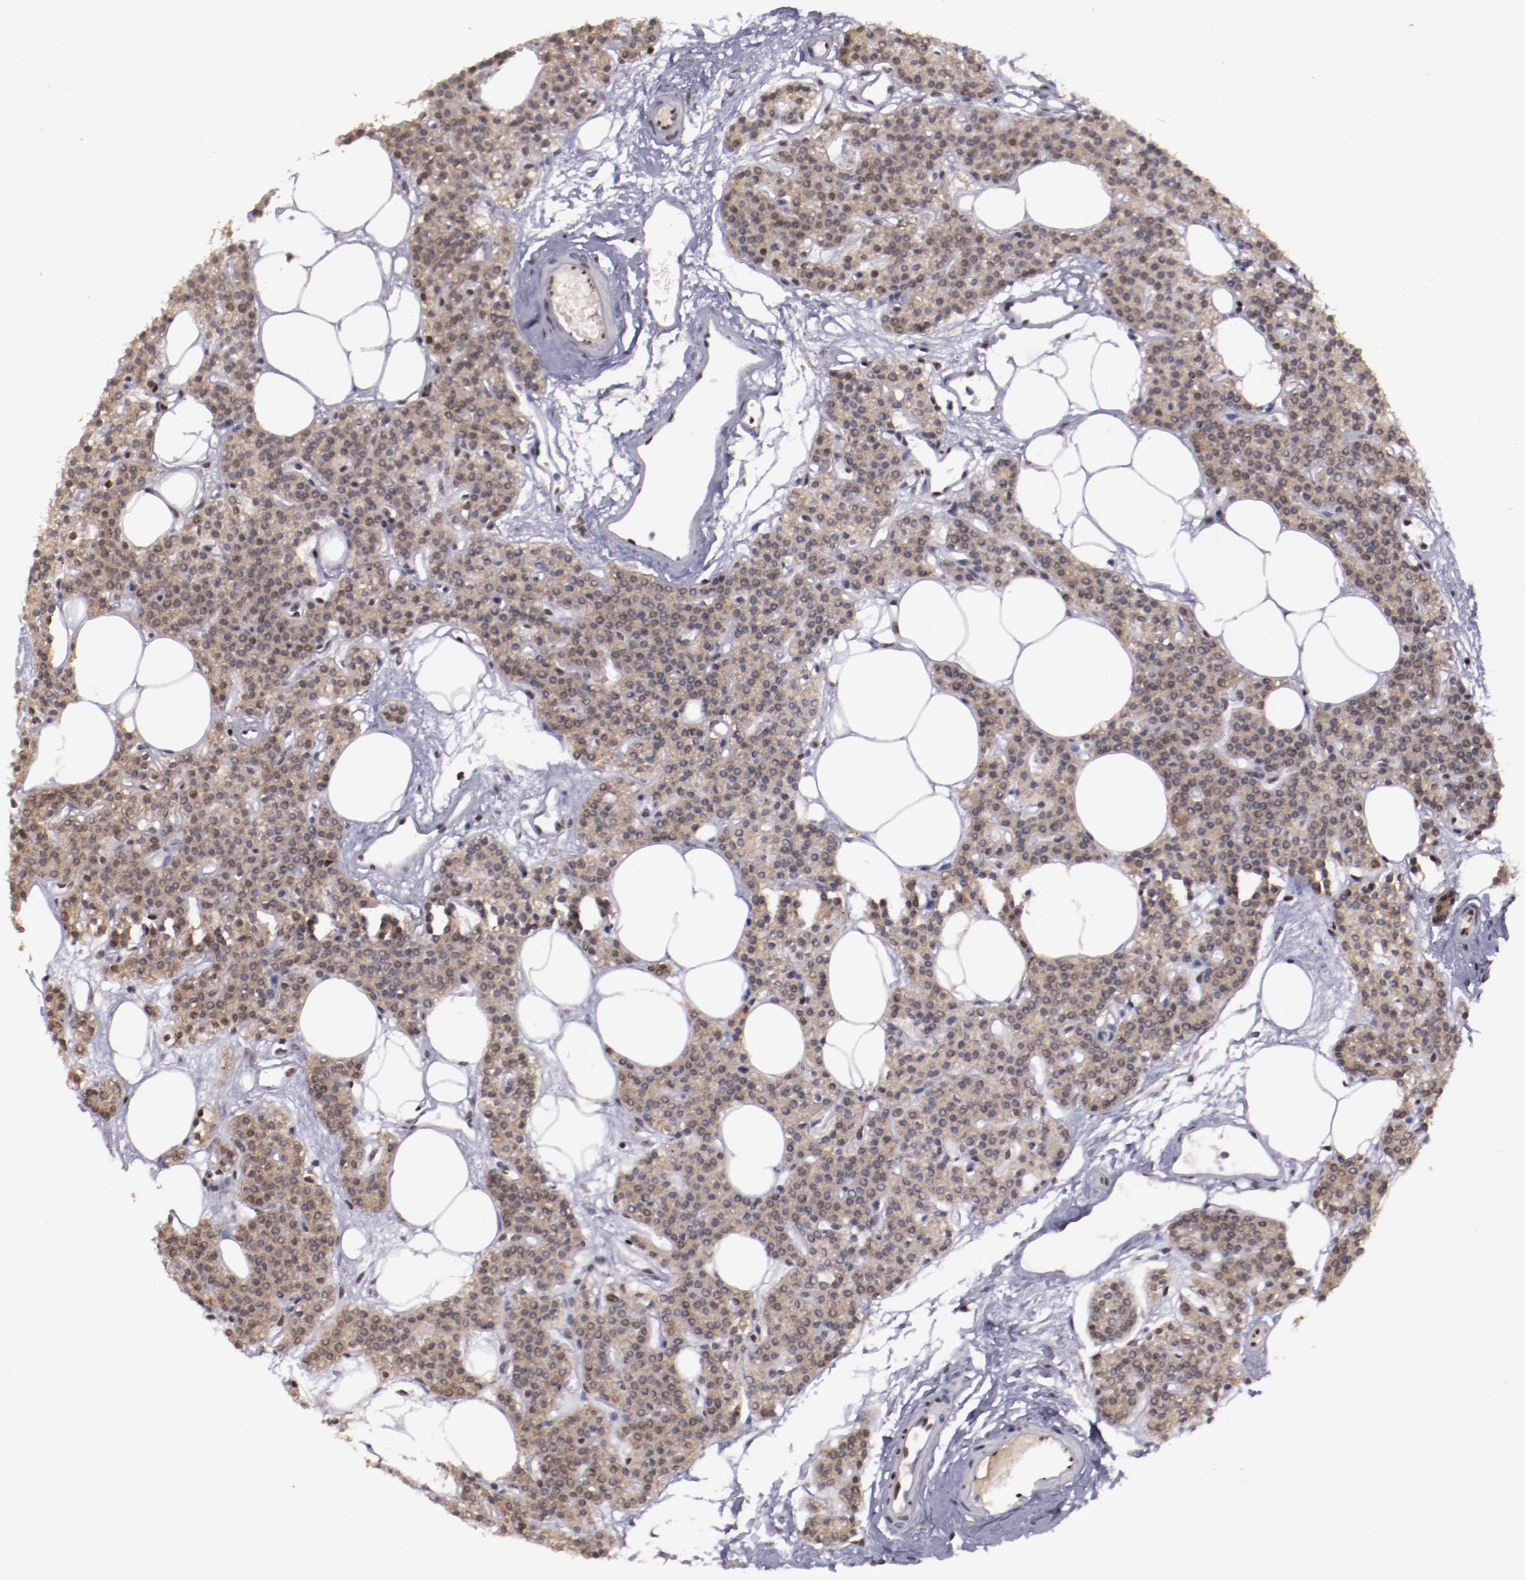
{"staining": {"intensity": "weak", "quantity": ">75%", "location": "cytoplasmic/membranous,nuclear"}, "tissue": "parathyroid gland", "cell_type": "Glandular cells", "image_type": "normal", "snomed": [{"axis": "morphology", "description": "Normal tissue, NOS"}, {"axis": "topography", "description": "Parathyroid gland"}], "caption": "Immunohistochemistry photomicrograph of benign parathyroid gland: human parathyroid gland stained using immunohistochemistry (IHC) demonstrates low levels of weak protein expression localized specifically in the cytoplasmic/membranous,nuclear of glandular cells, appearing as a cytoplasmic/membranous,nuclear brown color.", "gene": "DDX24", "patient": {"sex": "male", "age": 24}}